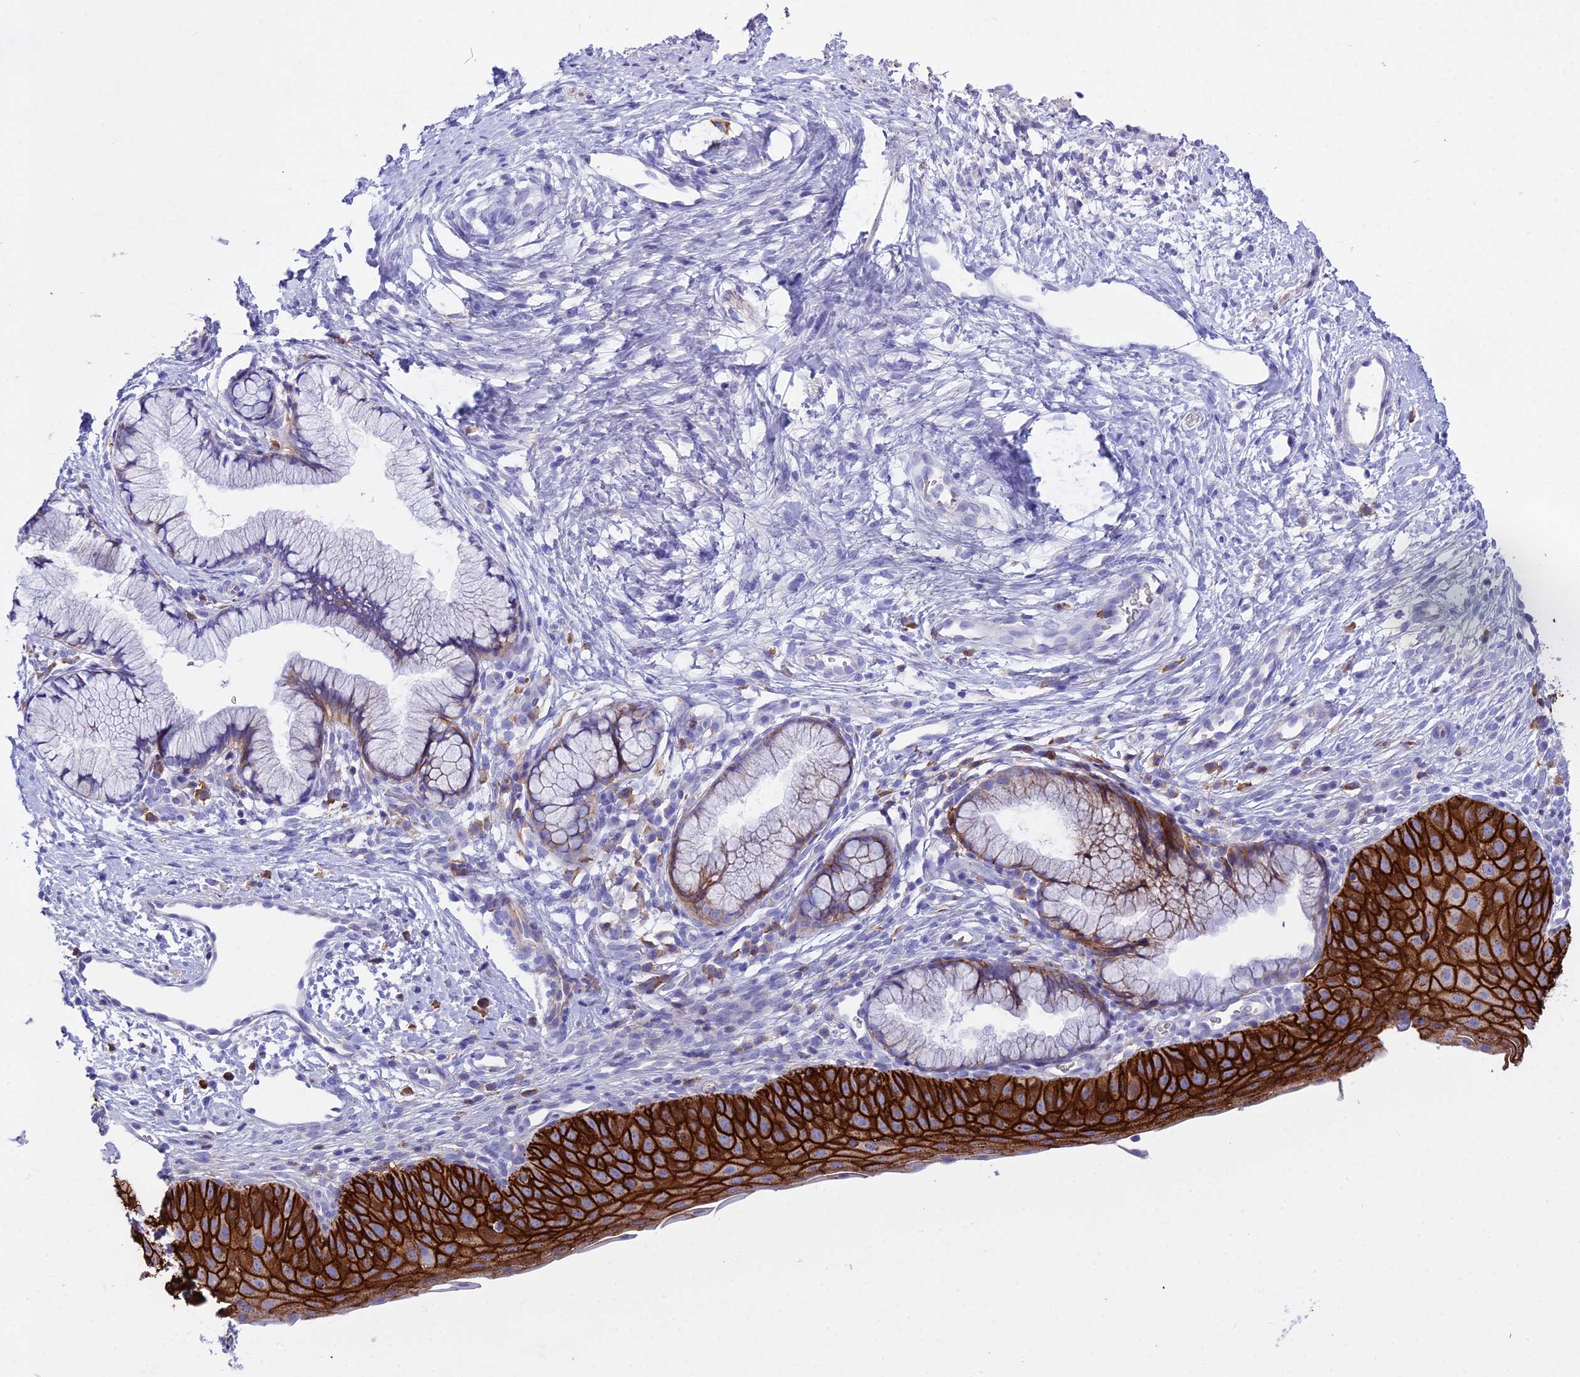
{"staining": {"intensity": "moderate", "quantity": "<25%", "location": "cytoplasmic/membranous"}, "tissue": "cervix", "cell_type": "Glandular cells", "image_type": "normal", "snomed": [{"axis": "morphology", "description": "Normal tissue, NOS"}, {"axis": "topography", "description": "Cervix"}], "caption": "This photomicrograph displays immunohistochemistry staining of normal cervix, with low moderate cytoplasmic/membranous positivity in approximately <25% of glandular cells.", "gene": "OR1Q1", "patient": {"sex": "female", "age": 36}}